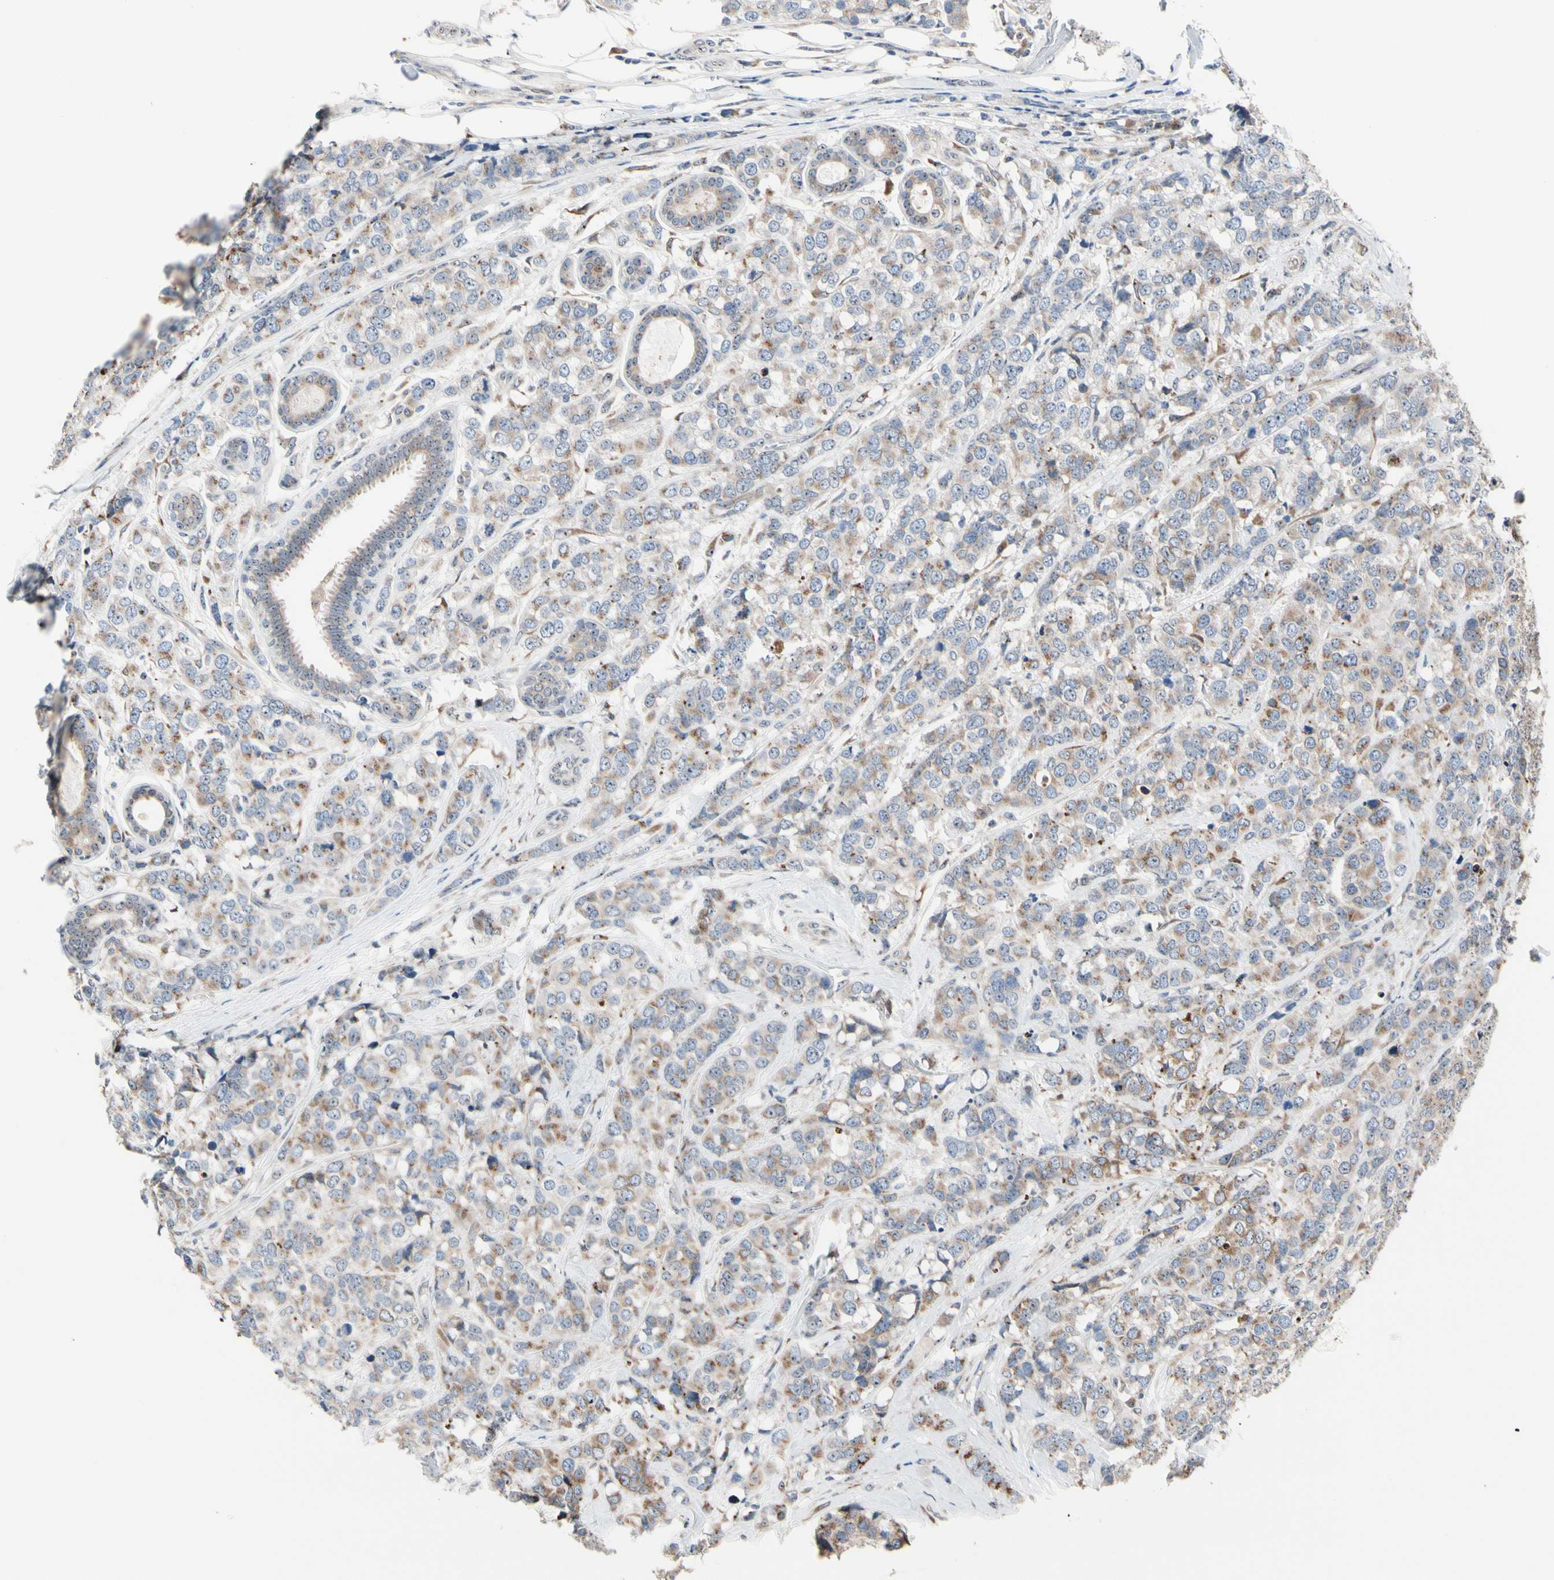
{"staining": {"intensity": "weak", "quantity": ">75%", "location": "cytoplasmic/membranous"}, "tissue": "breast cancer", "cell_type": "Tumor cells", "image_type": "cancer", "snomed": [{"axis": "morphology", "description": "Lobular carcinoma"}, {"axis": "topography", "description": "Breast"}], "caption": "High-magnification brightfield microscopy of lobular carcinoma (breast) stained with DAB (brown) and counterstained with hematoxylin (blue). tumor cells exhibit weak cytoplasmic/membranous expression is seen in about>75% of cells.", "gene": "TMED7", "patient": {"sex": "female", "age": 59}}